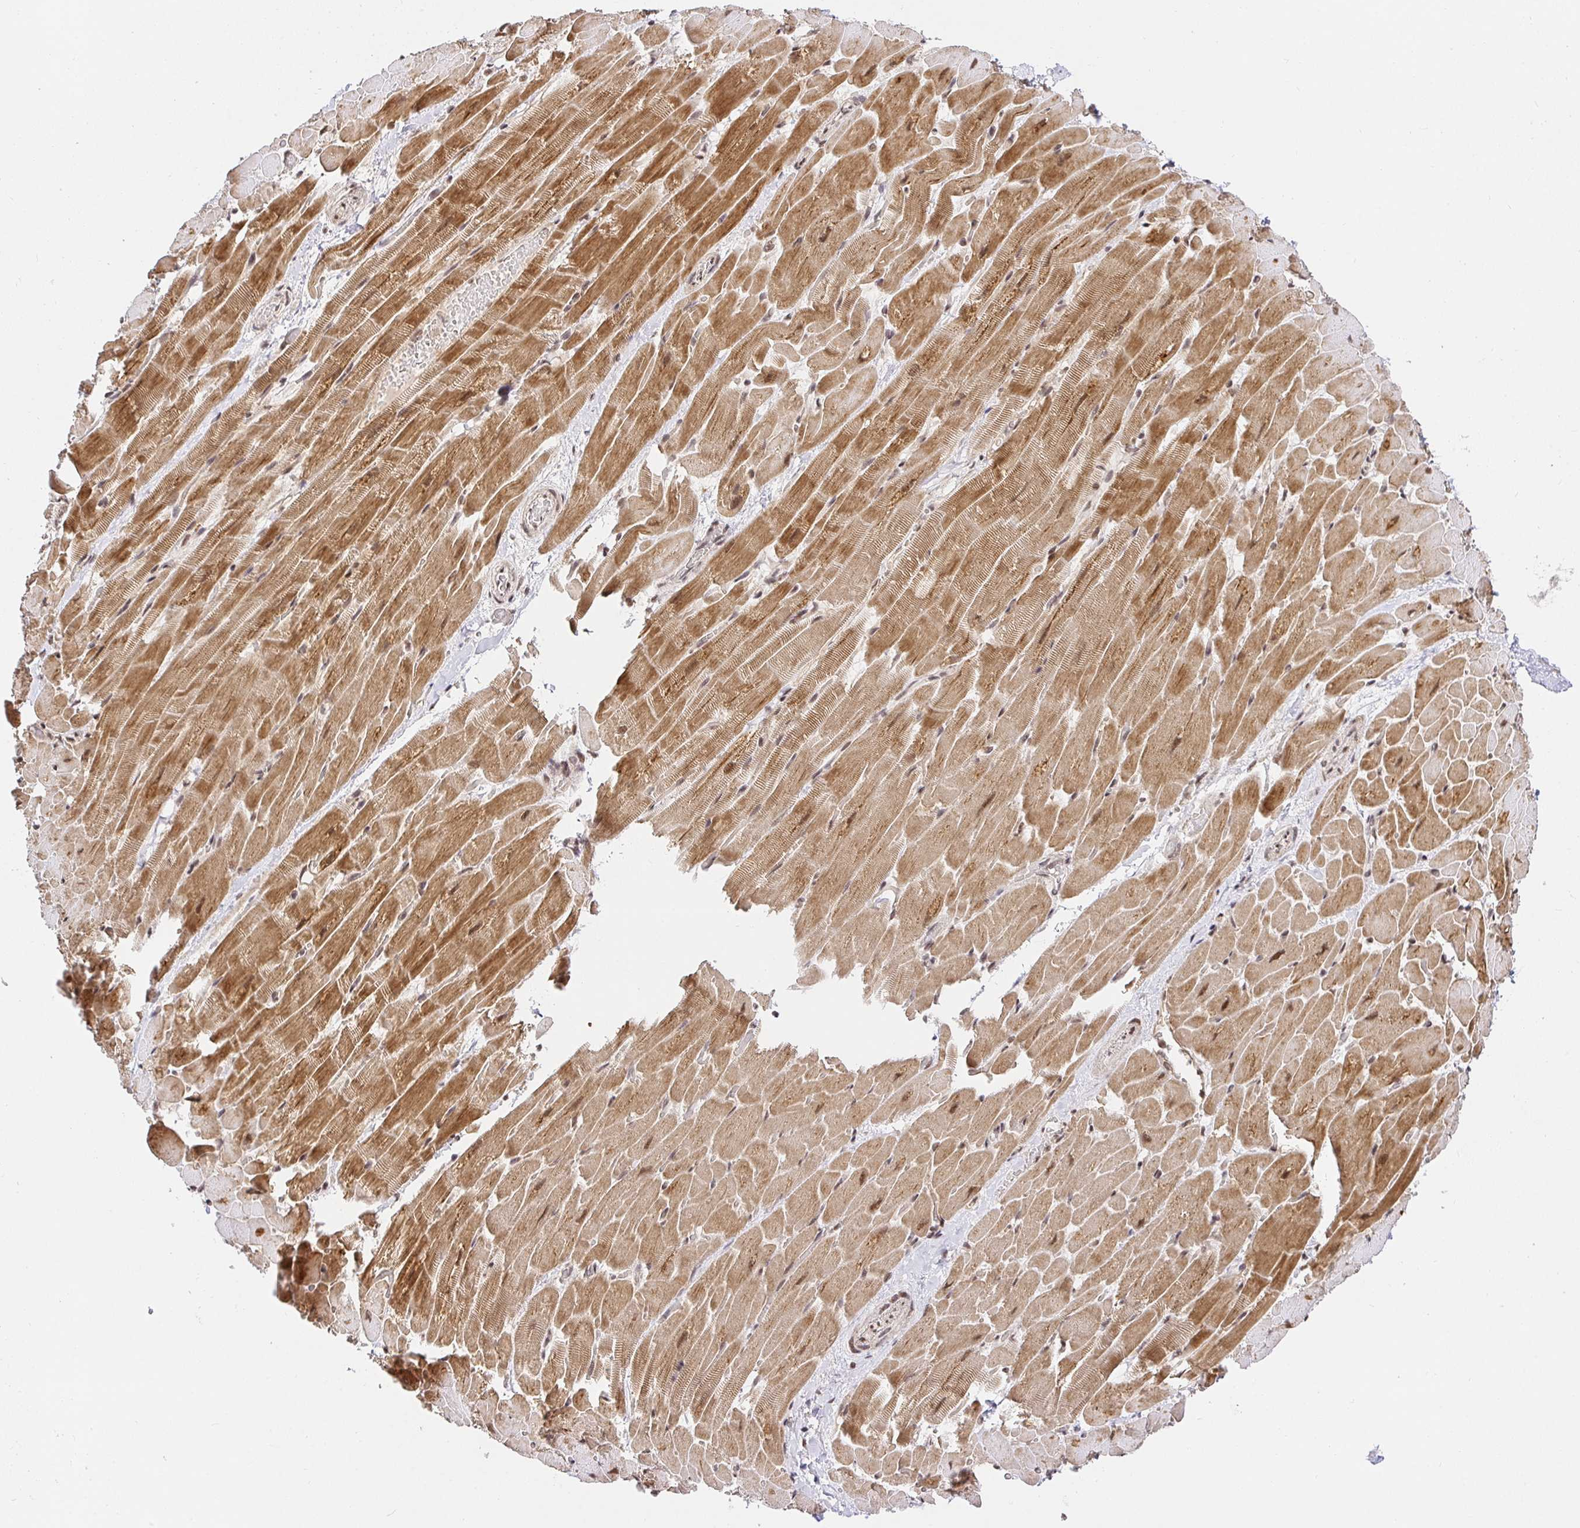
{"staining": {"intensity": "moderate", "quantity": ">75%", "location": "cytoplasmic/membranous,nuclear"}, "tissue": "heart muscle", "cell_type": "Cardiomyocytes", "image_type": "normal", "snomed": [{"axis": "morphology", "description": "Normal tissue, NOS"}, {"axis": "topography", "description": "Heart"}], "caption": "A high-resolution histopathology image shows immunohistochemistry (IHC) staining of normal heart muscle, which displays moderate cytoplasmic/membranous,nuclear positivity in approximately >75% of cardiomyocytes.", "gene": "USF1", "patient": {"sex": "male", "age": 37}}